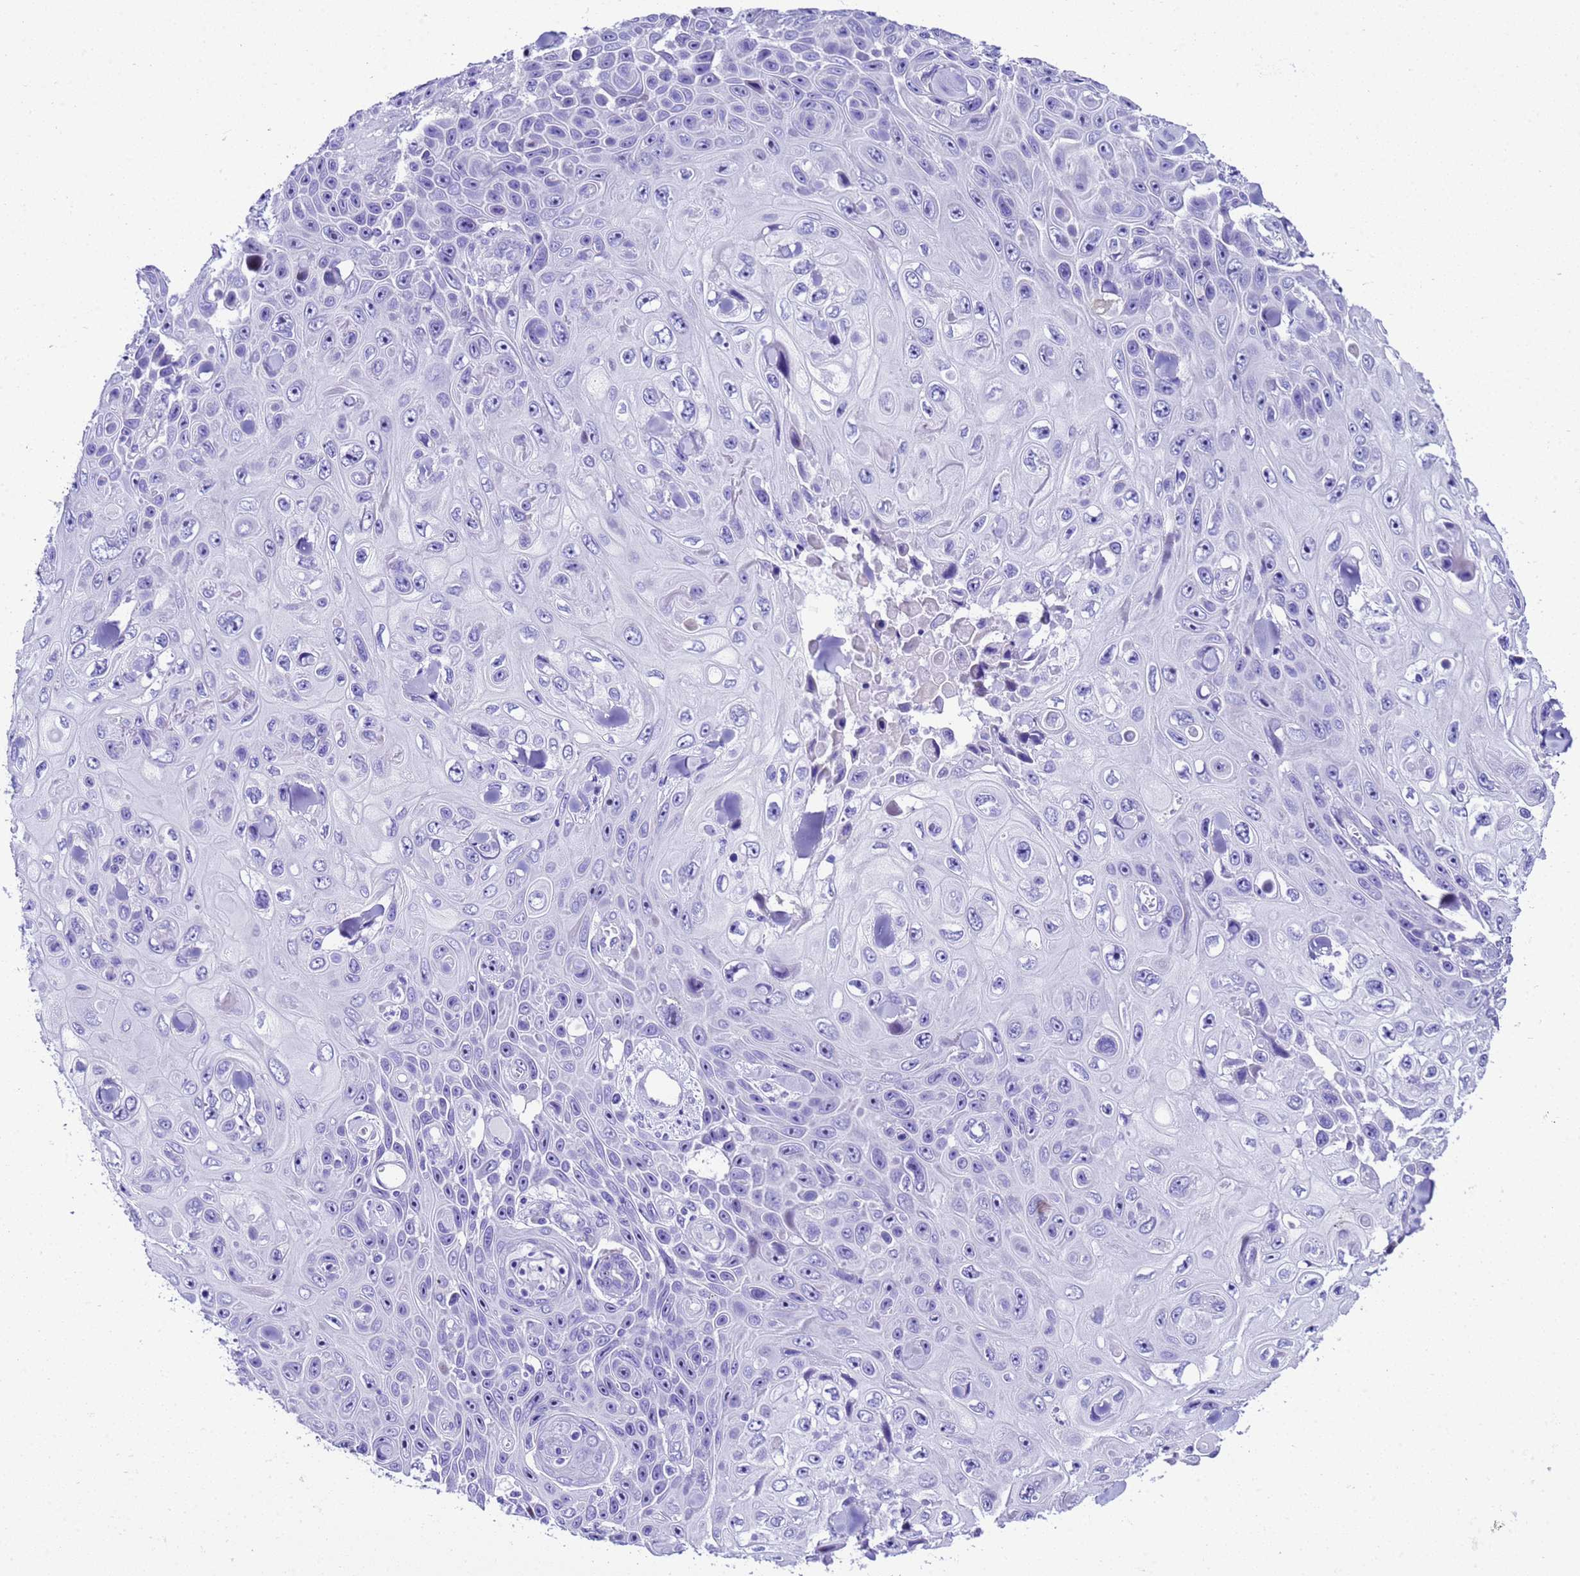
{"staining": {"intensity": "negative", "quantity": "none", "location": "none"}, "tissue": "skin cancer", "cell_type": "Tumor cells", "image_type": "cancer", "snomed": [{"axis": "morphology", "description": "Squamous cell carcinoma, NOS"}, {"axis": "topography", "description": "Skin"}], "caption": "Squamous cell carcinoma (skin) was stained to show a protein in brown. There is no significant positivity in tumor cells.", "gene": "UGT2B10", "patient": {"sex": "male", "age": 82}}